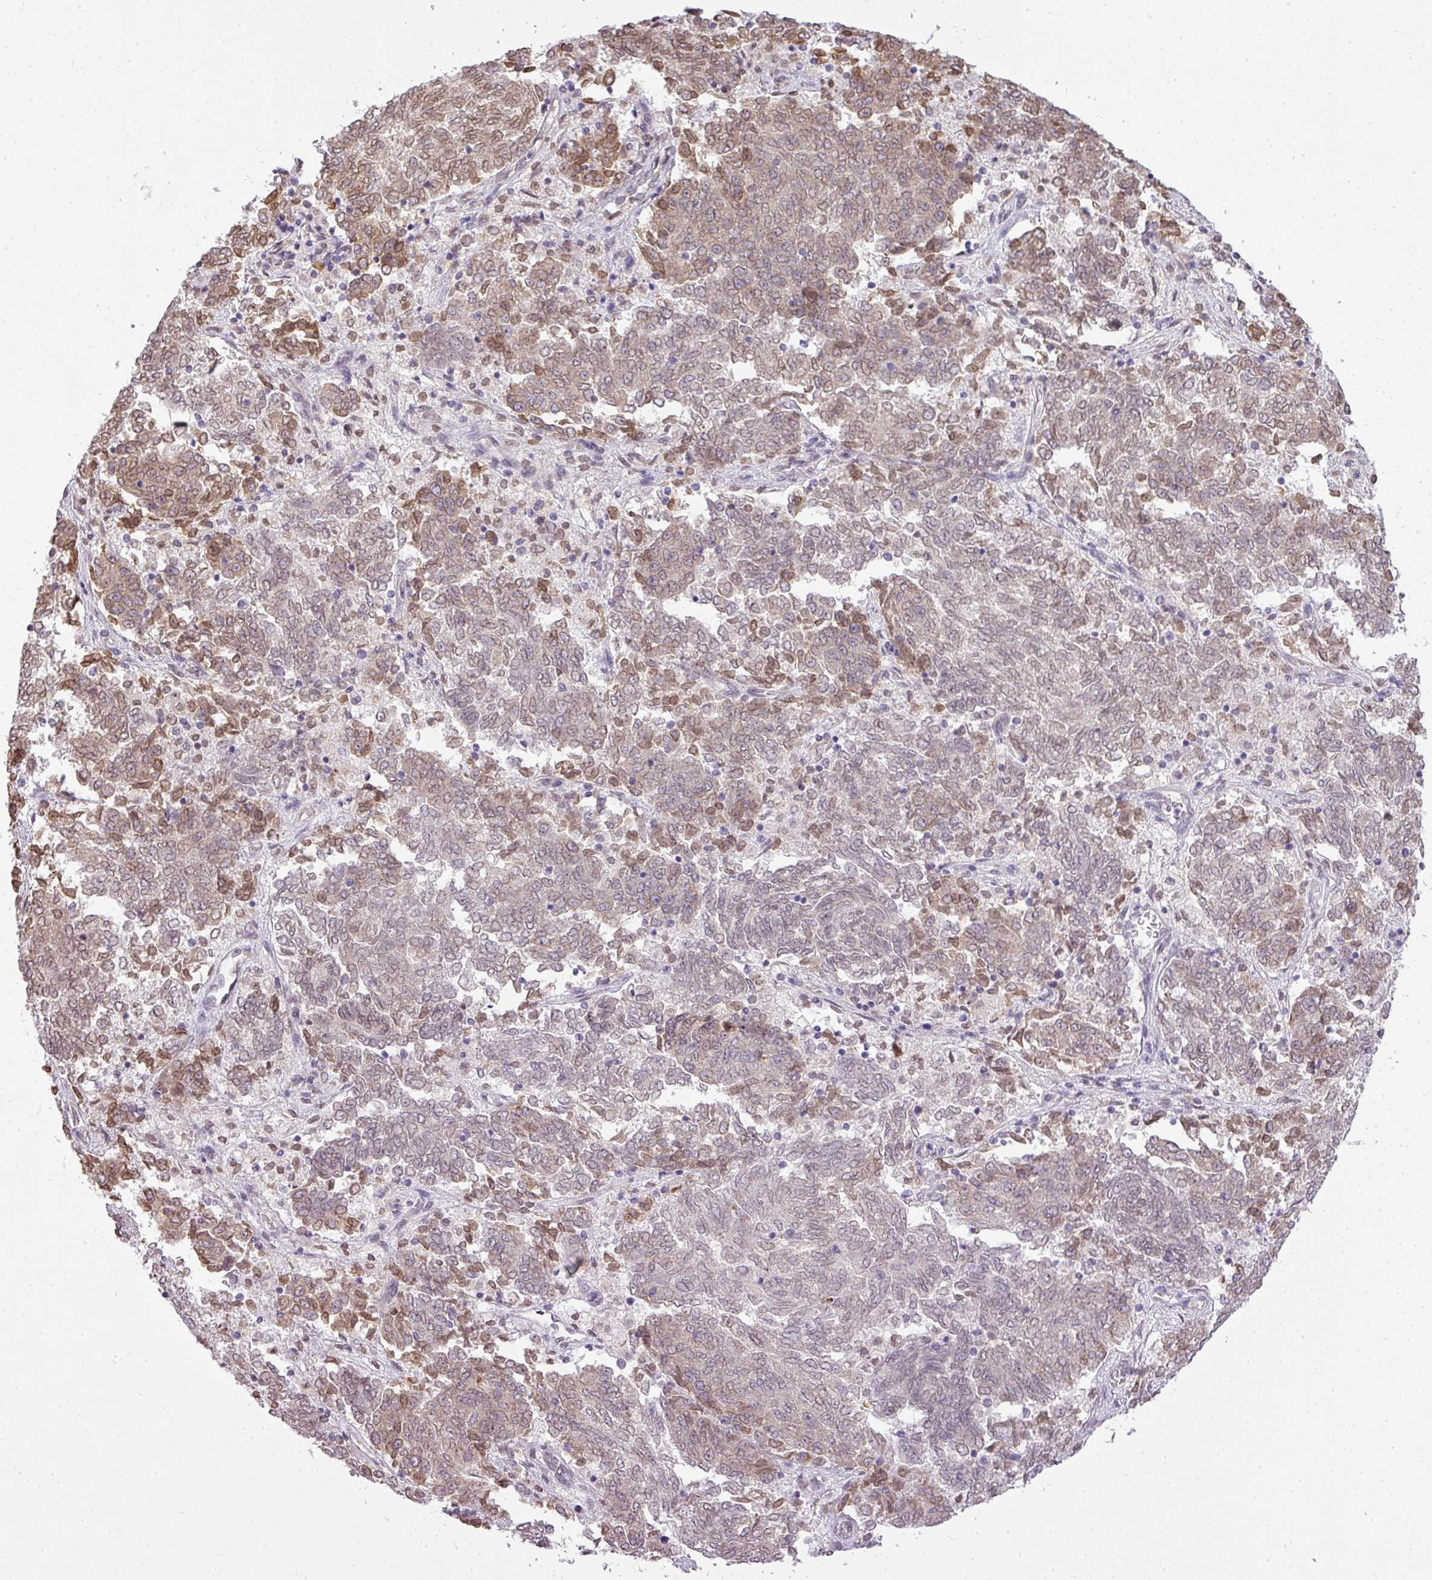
{"staining": {"intensity": "weak", "quantity": "25%-75%", "location": "nuclear"}, "tissue": "endometrial cancer", "cell_type": "Tumor cells", "image_type": "cancer", "snomed": [{"axis": "morphology", "description": "Adenocarcinoma, NOS"}, {"axis": "topography", "description": "Endometrium"}], "caption": "Immunohistochemistry photomicrograph of neoplastic tissue: endometrial cancer (adenocarcinoma) stained using immunohistochemistry (IHC) demonstrates low levels of weak protein expression localized specifically in the nuclear of tumor cells, appearing as a nuclear brown color.", "gene": "COX18", "patient": {"sex": "female", "age": 80}}